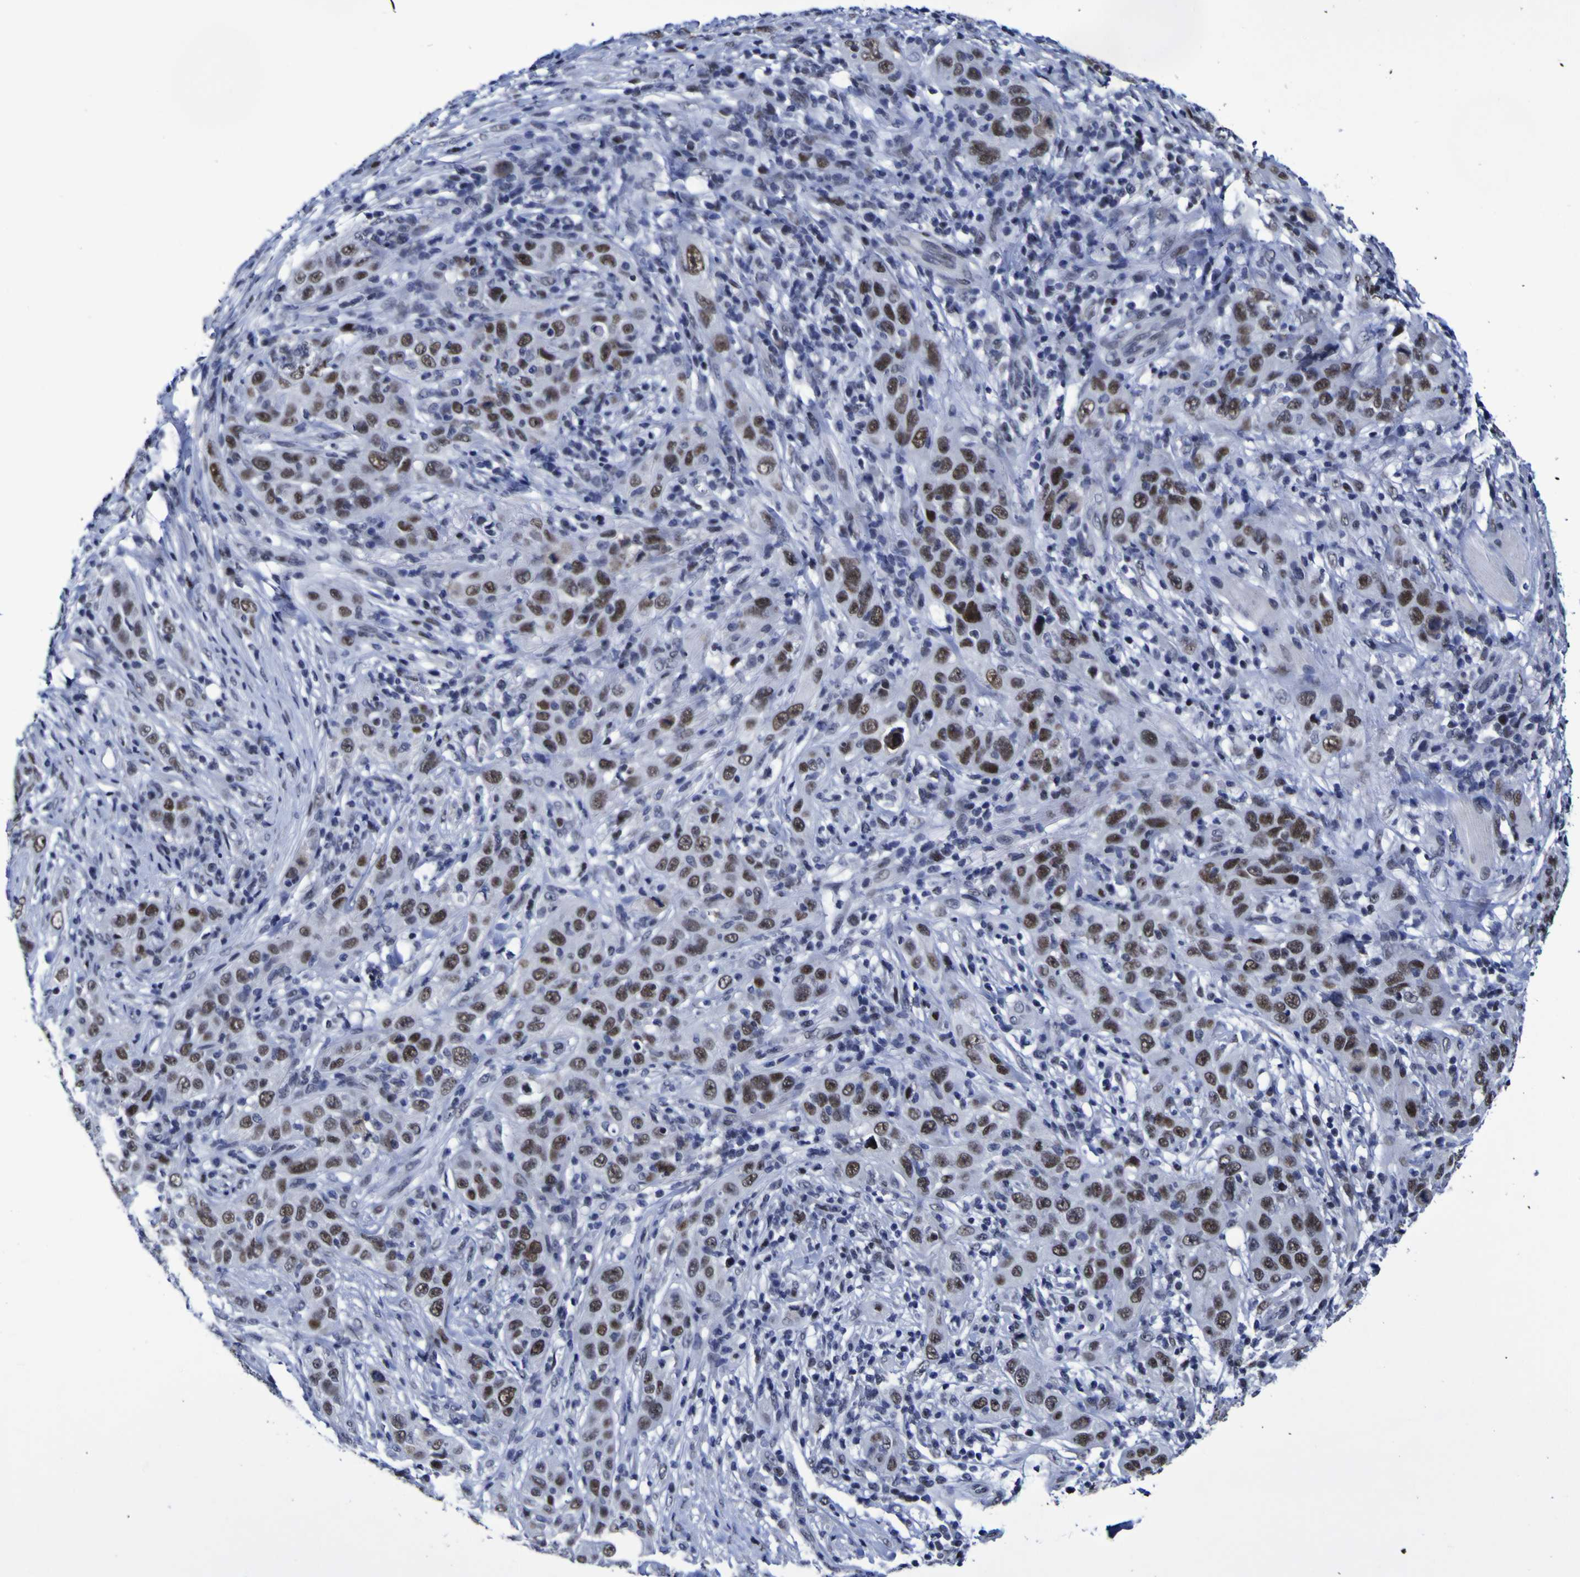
{"staining": {"intensity": "moderate", "quantity": ">75%", "location": "nuclear"}, "tissue": "skin cancer", "cell_type": "Tumor cells", "image_type": "cancer", "snomed": [{"axis": "morphology", "description": "Squamous cell carcinoma, NOS"}, {"axis": "topography", "description": "Skin"}], "caption": "An IHC image of neoplastic tissue is shown. Protein staining in brown highlights moderate nuclear positivity in skin squamous cell carcinoma within tumor cells.", "gene": "MBD3", "patient": {"sex": "female", "age": 88}}